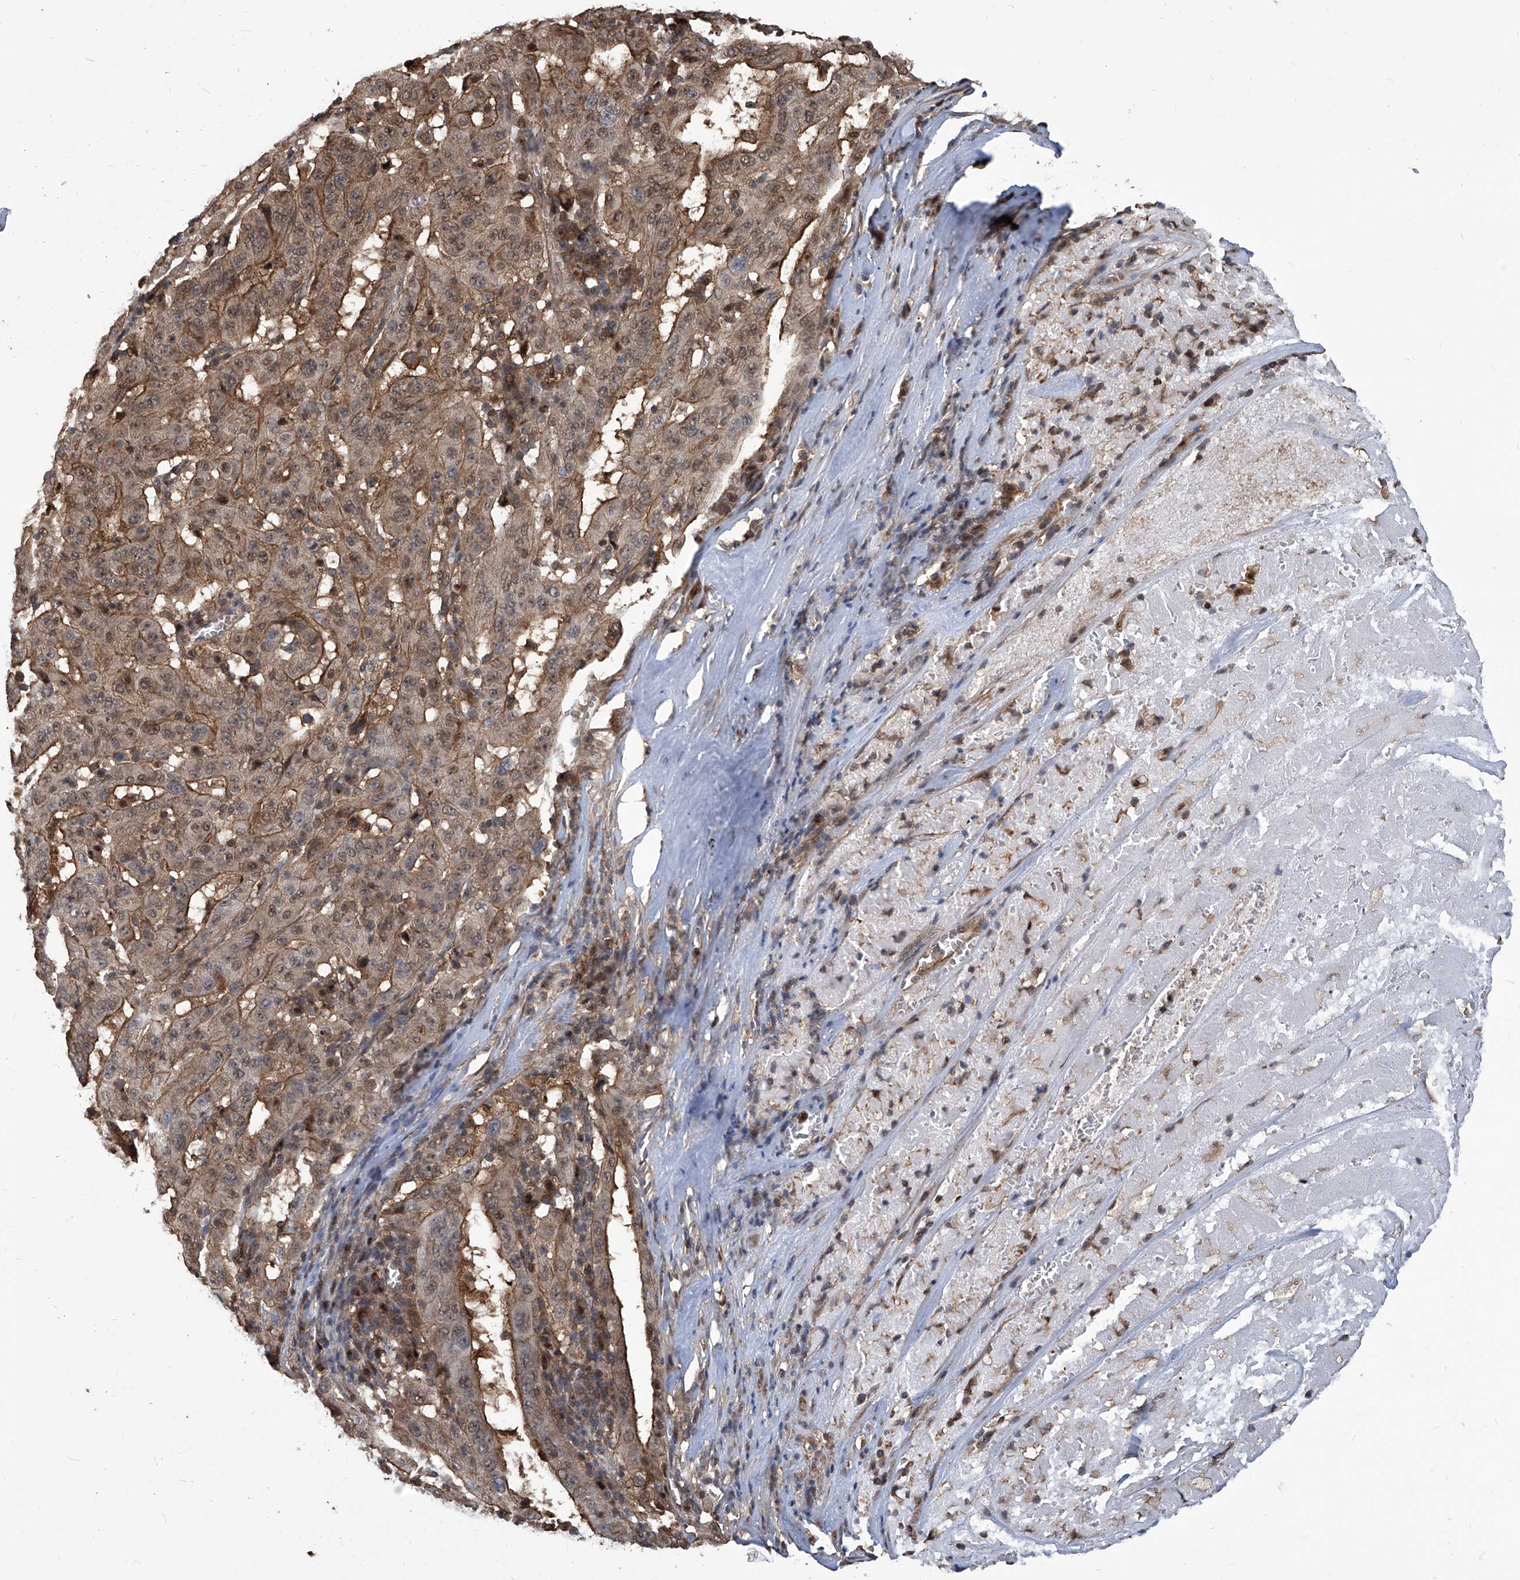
{"staining": {"intensity": "moderate", "quantity": ">75%", "location": "cytoplasmic/membranous,nuclear"}, "tissue": "pancreatic cancer", "cell_type": "Tumor cells", "image_type": "cancer", "snomed": [{"axis": "morphology", "description": "Adenocarcinoma, NOS"}, {"axis": "topography", "description": "Pancreas"}], "caption": "Immunohistochemistry (IHC) image of neoplastic tissue: pancreatic cancer stained using immunohistochemistry demonstrates medium levels of moderate protein expression localized specifically in the cytoplasmic/membranous and nuclear of tumor cells, appearing as a cytoplasmic/membranous and nuclear brown color.", "gene": "PSMB1", "patient": {"sex": "male", "age": 63}}